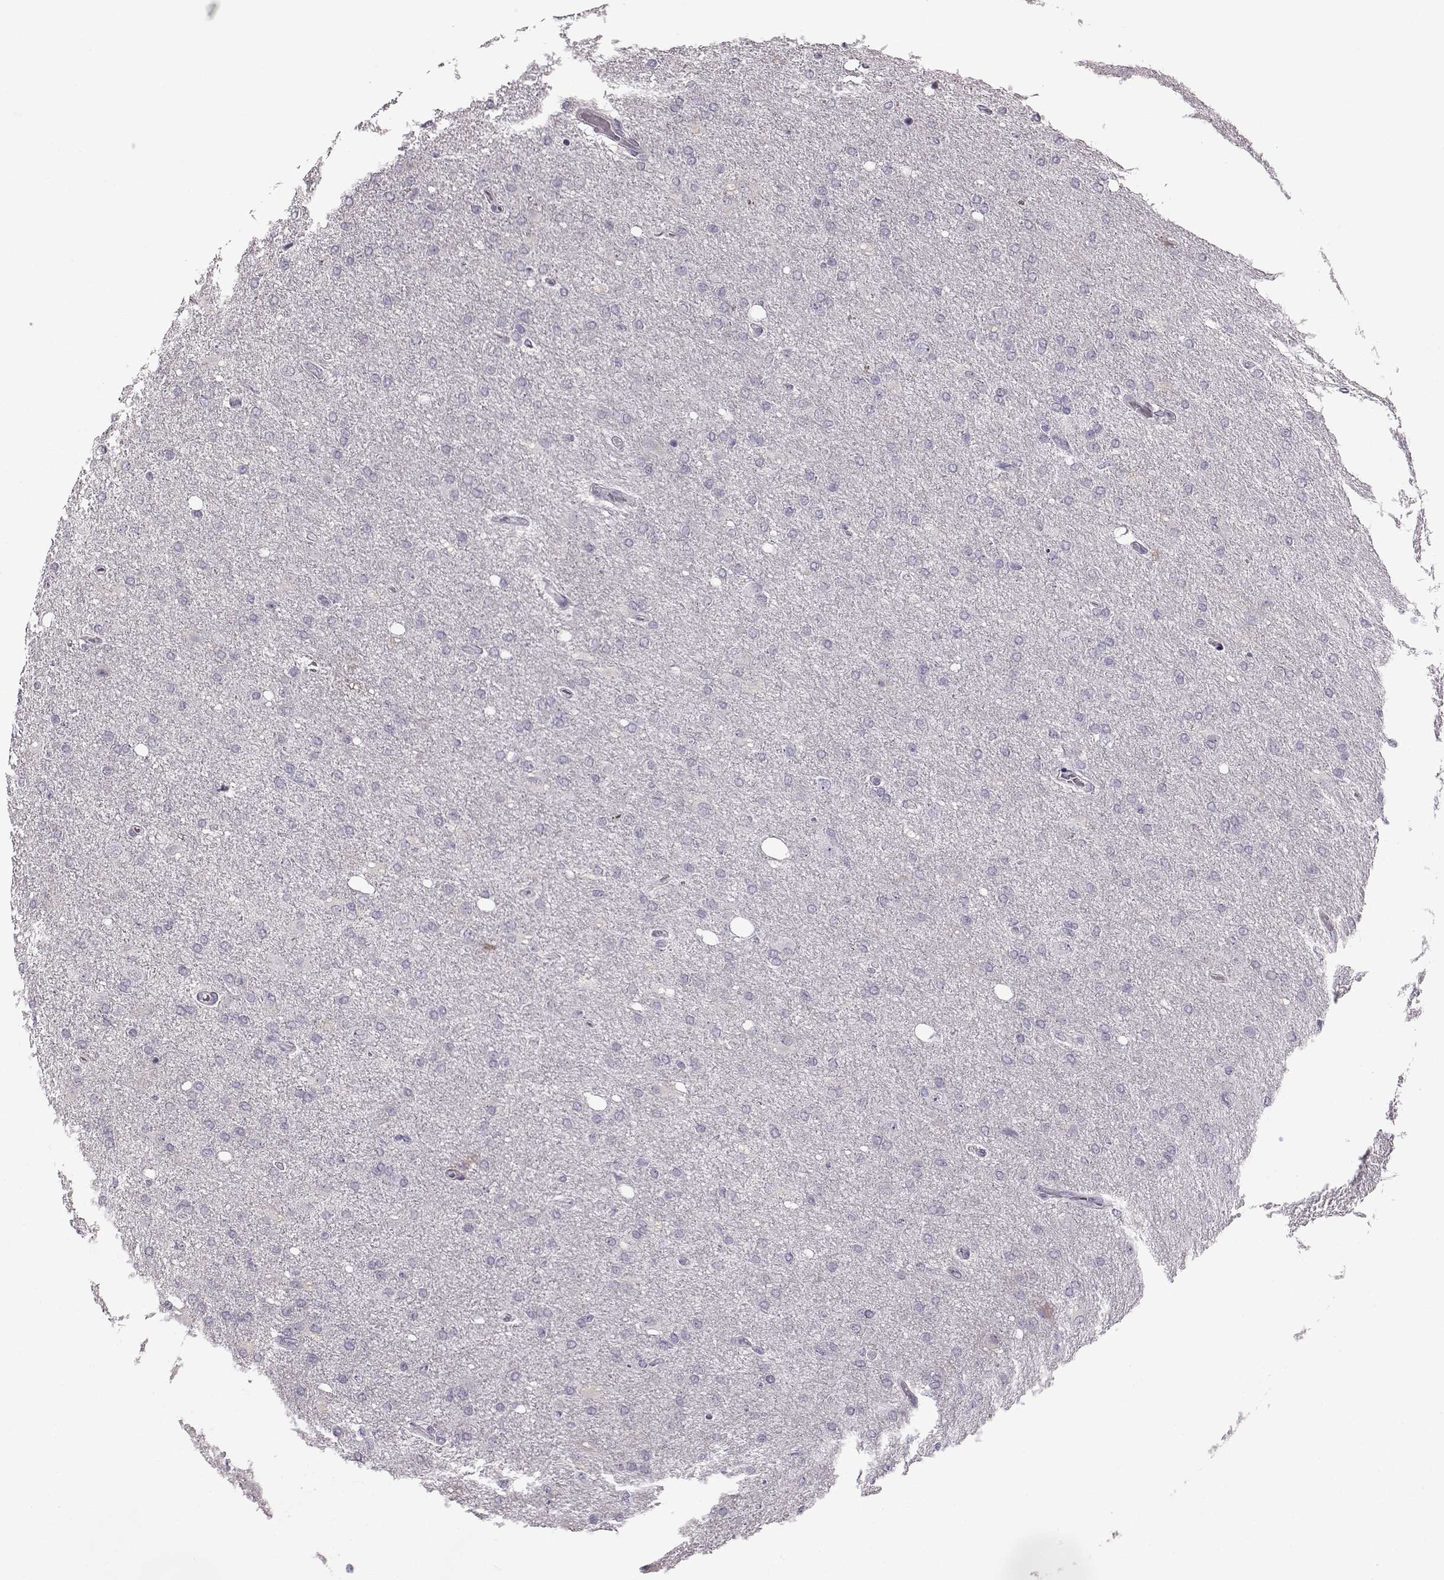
{"staining": {"intensity": "negative", "quantity": "none", "location": "none"}, "tissue": "glioma", "cell_type": "Tumor cells", "image_type": "cancer", "snomed": [{"axis": "morphology", "description": "Glioma, malignant, High grade"}, {"axis": "topography", "description": "Cerebral cortex"}], "caption": "Tumor cells show no significant expression in glioma. The staining is performed using DAB brown chromogen with nuclei counter-stained in using hematoxylin.", "gene": "ODAD4", "patient": {"sex": "male", "age": 70}}